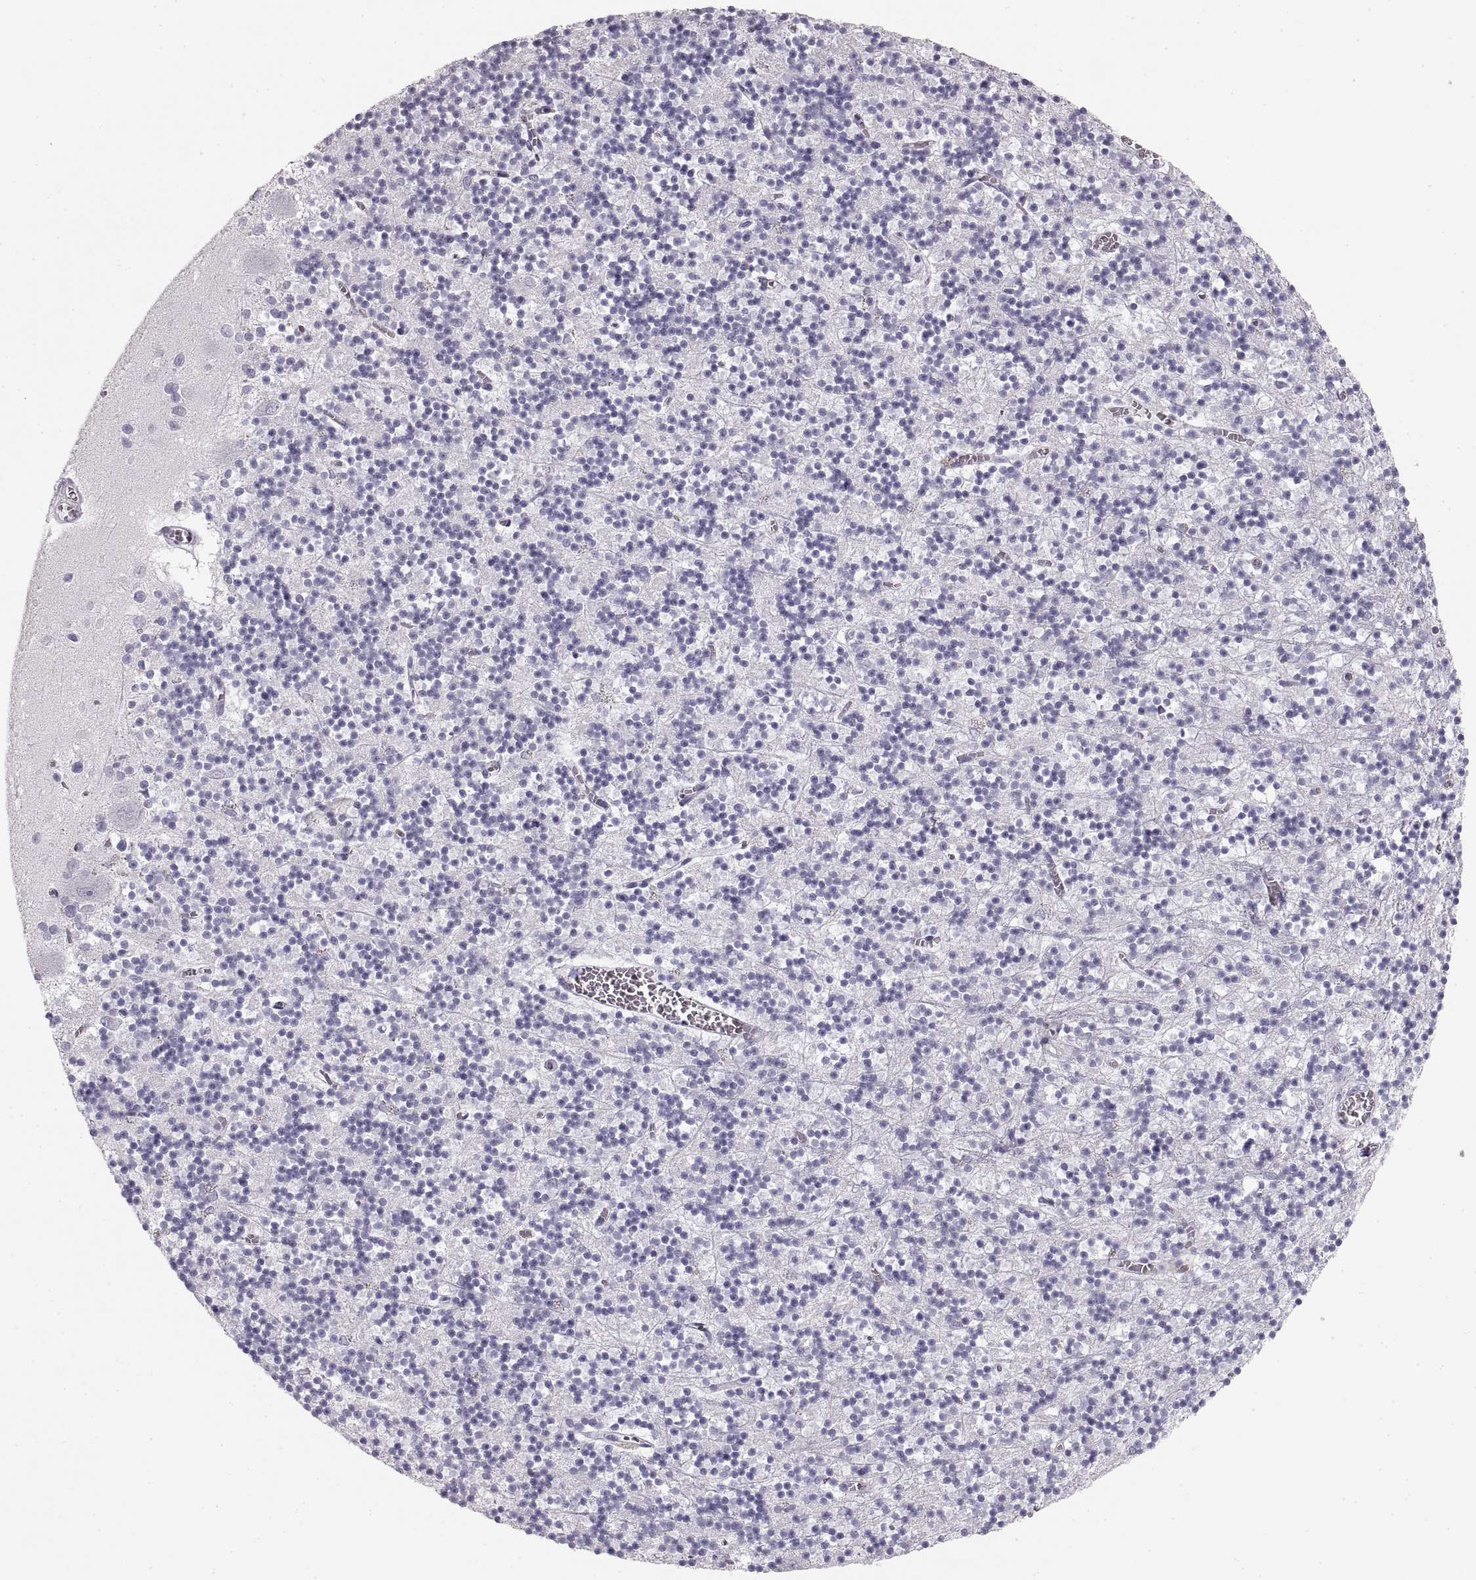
{"staining": {"intensity": "negative", "quantity": "none", "location": "none"}, "tissue": "cerebellum", "cell_type": "Cells in granular layer", "image_type": "normal", "snomed": [{"axis": "morphology", "description": "Normal tissue, NOS"}, {"axis": "topography", "description": "Cerebellum"}], "caption": "Cells in granular layer show no significant positivity in benign cerebellum. (DAB (3,3'-diaminobenzidine) immunohistochemistry (IHC) visualized using brightfield microscopy, high magnification).", "gene": "CRYAA", "patient": {"sex": "female", "age": 64}}